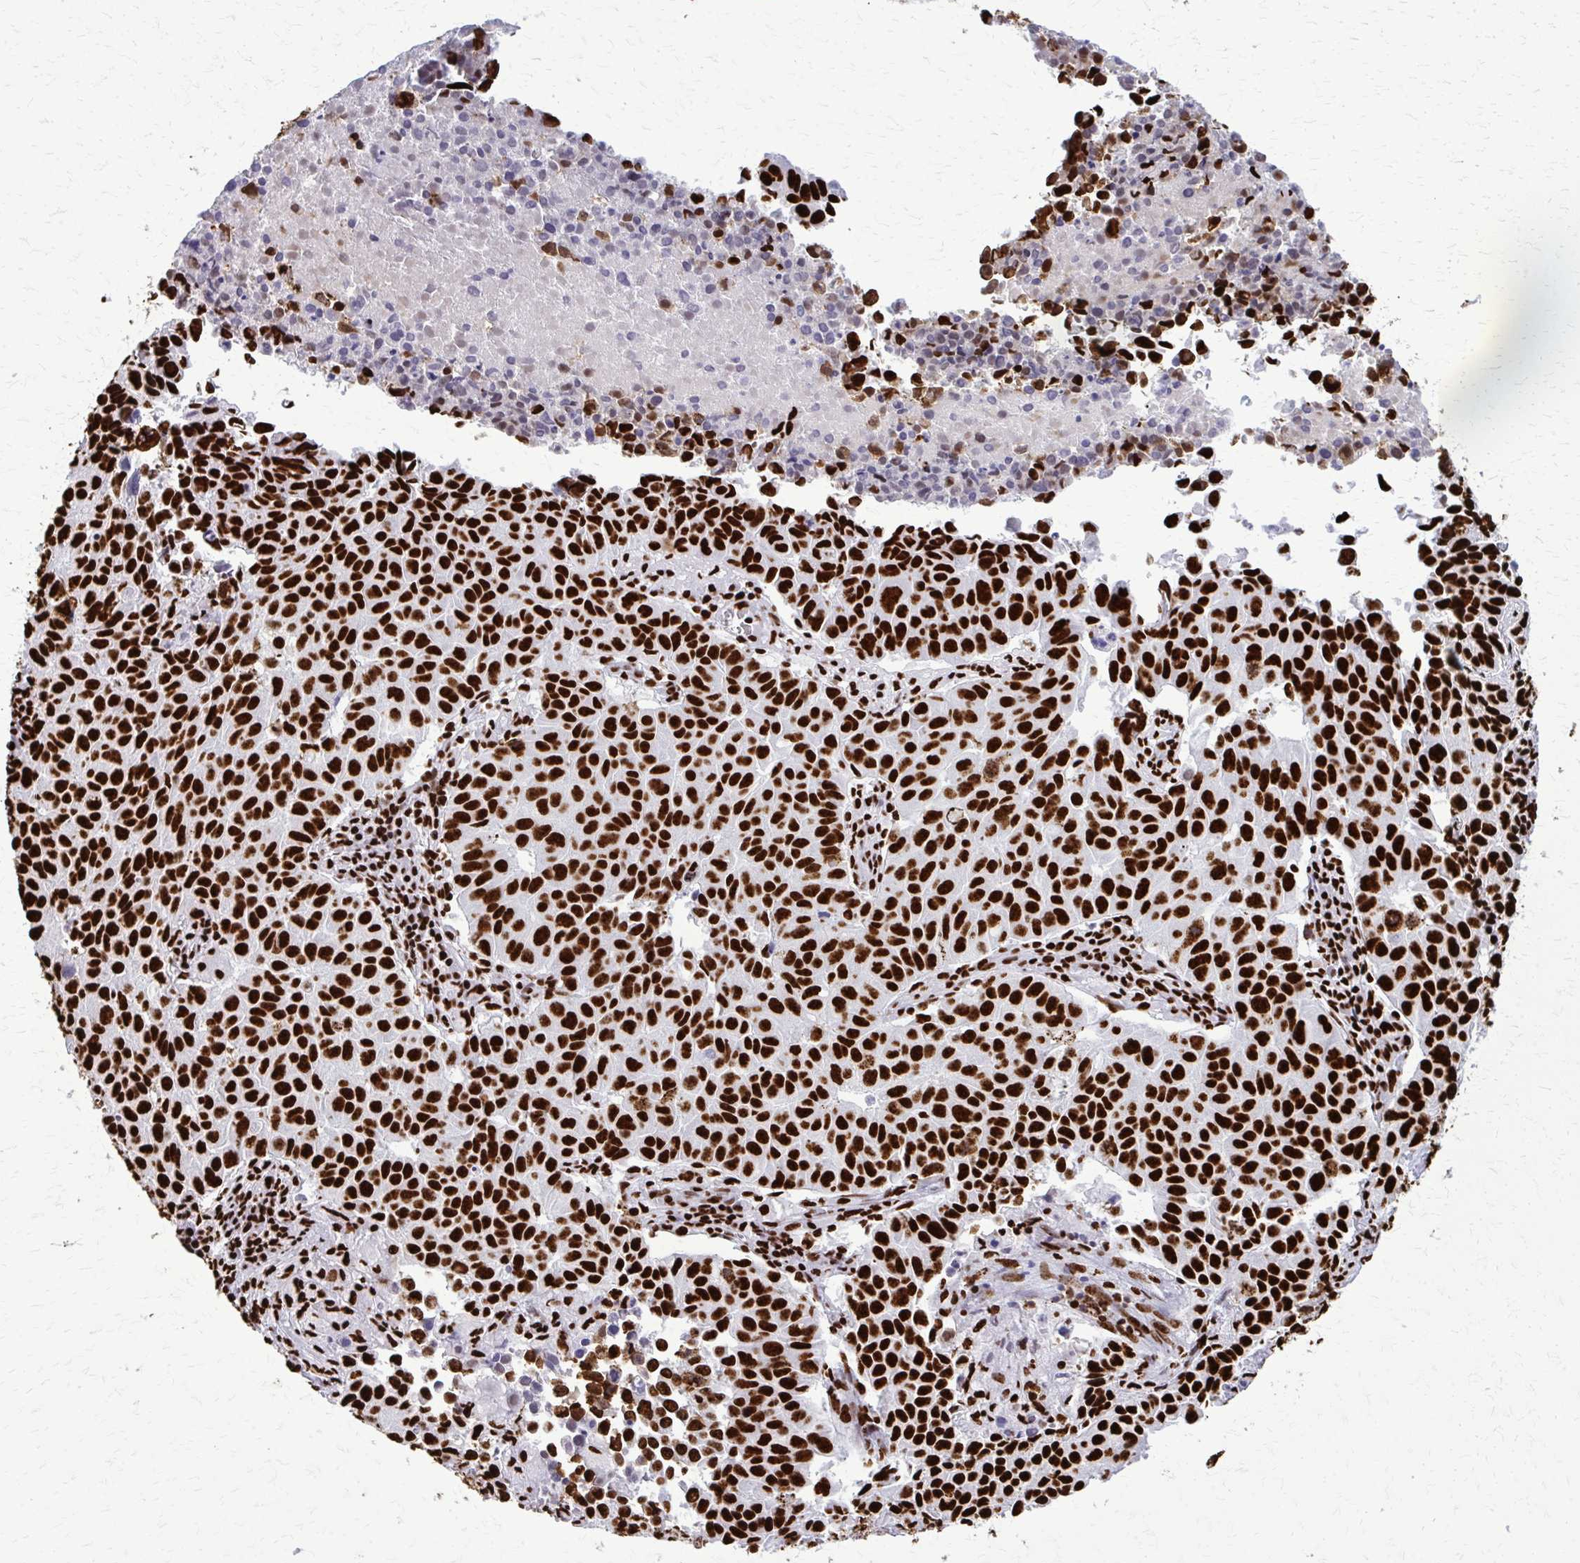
{"staining": {"intensity": "strong", "quantity": ">75%", "location": "nuclear"}, "tissue": "lung cancer", "cell_type": "Tumor cells", "image_type": "cancer", "snomed": [{"axis": "morphology", "description": "Adenocarcinoma, NOS"}, {"axis": "topography", "description": "Lung"}], "caption": "Protein expression analysis of lung cancer exhibits strong nuclear positivity in approximately >75% of tumor cells. The staining was performed using DAB (3,3'-diaminobenzidine) to visualize the protein expression in brown, while the nuclei were stained in blue with hematoxylin (Magnification: 20x).", "gene": "SFPQ", "patient": {"sex": "female", "age": 50}}